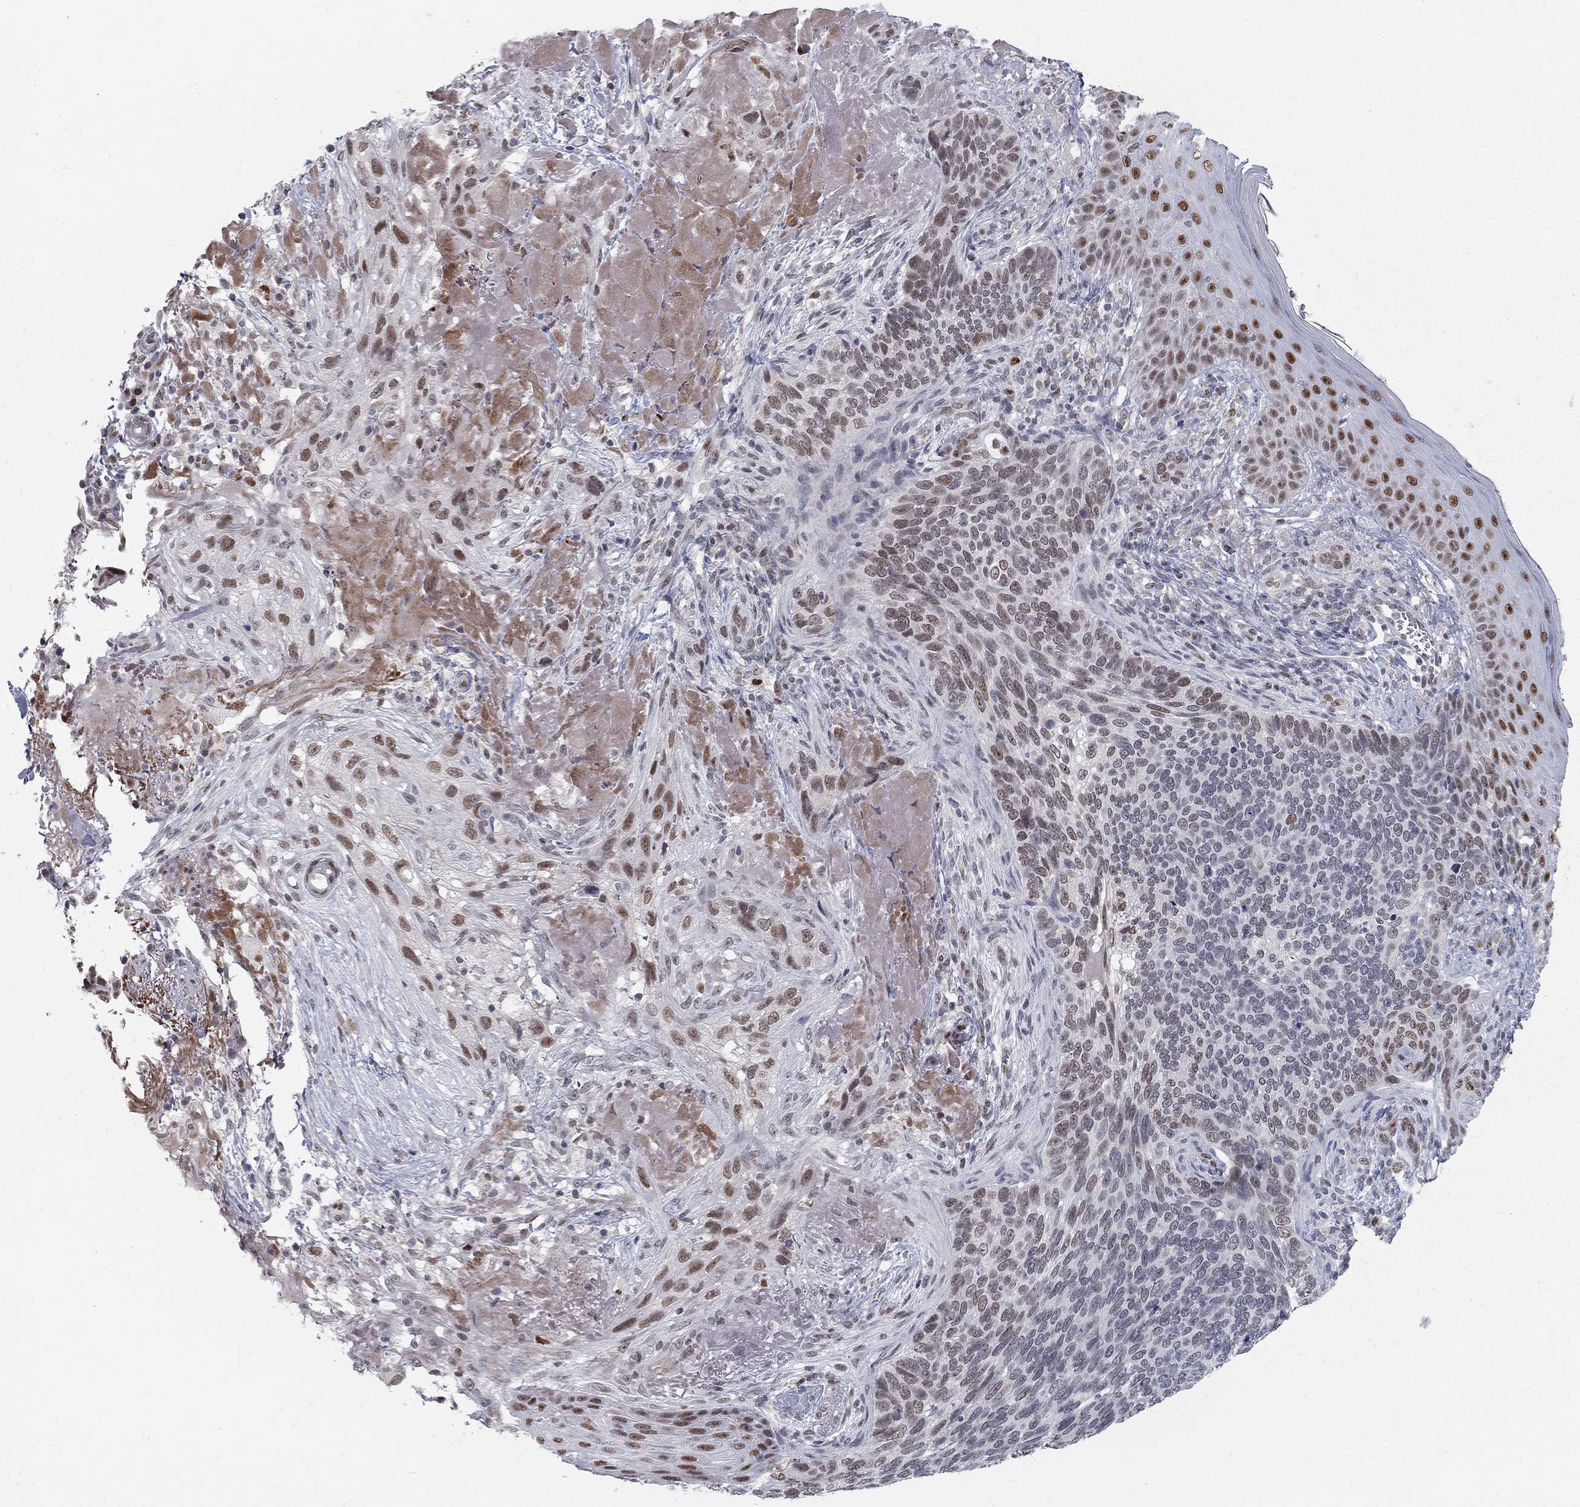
{"staining": {"intensity": "weak", "quantity": "<25%", "location": "nuclear"}, "tissue": "skin cancer", "cell_type": "Tumor cells", "image_type": "cancer", "snomed": [{"axis": "morphology", "description": "Basal cell carcinoma"}, {"axis": "topography", "description": "Skin"}], "caption": "Tumor cells show no significant positivity in skin cancer (basal cell carcinoma).", "gene": "GCFC2", "patient": {"sex": "male", "age": 91}}